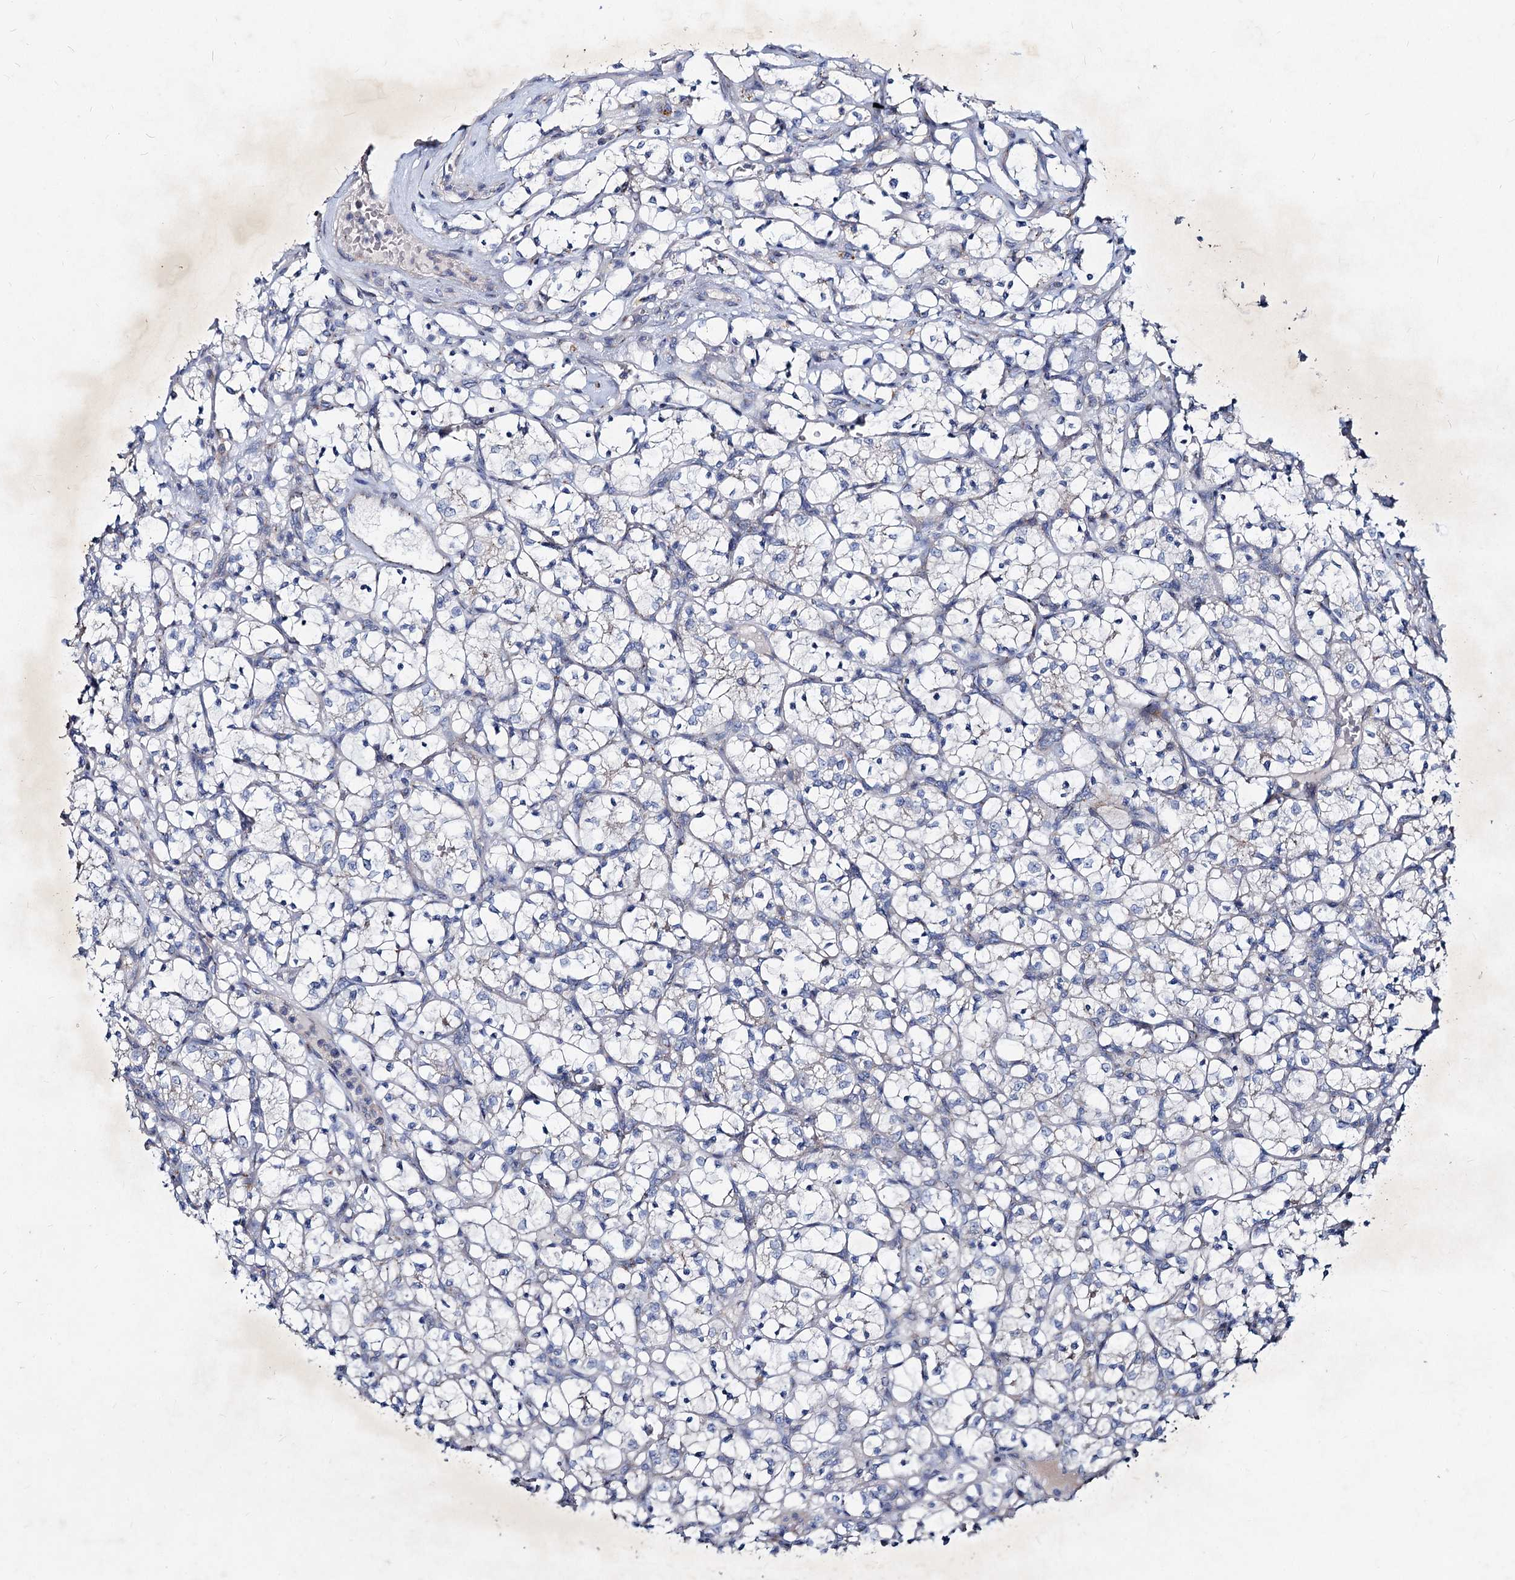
{"staining": {"intensity": "negative", "quantity": "none", "location": "none"}, "tissue": "renal cancer", "cell_type": "Tumor cells", "image_type": "cancer", "snomed": [{"axis": "morphology", "description": "Adenocarcinoma, NOS"}, {"axis": "topography", "description": "Kidney"}], "caption": "The immunohistochemistry (IHC) photomicrograph has no significant staining in tumor cells of renal cancer tissue.", "gene": "AGBL4", "patient": {"sex": "female", "age": 69}}